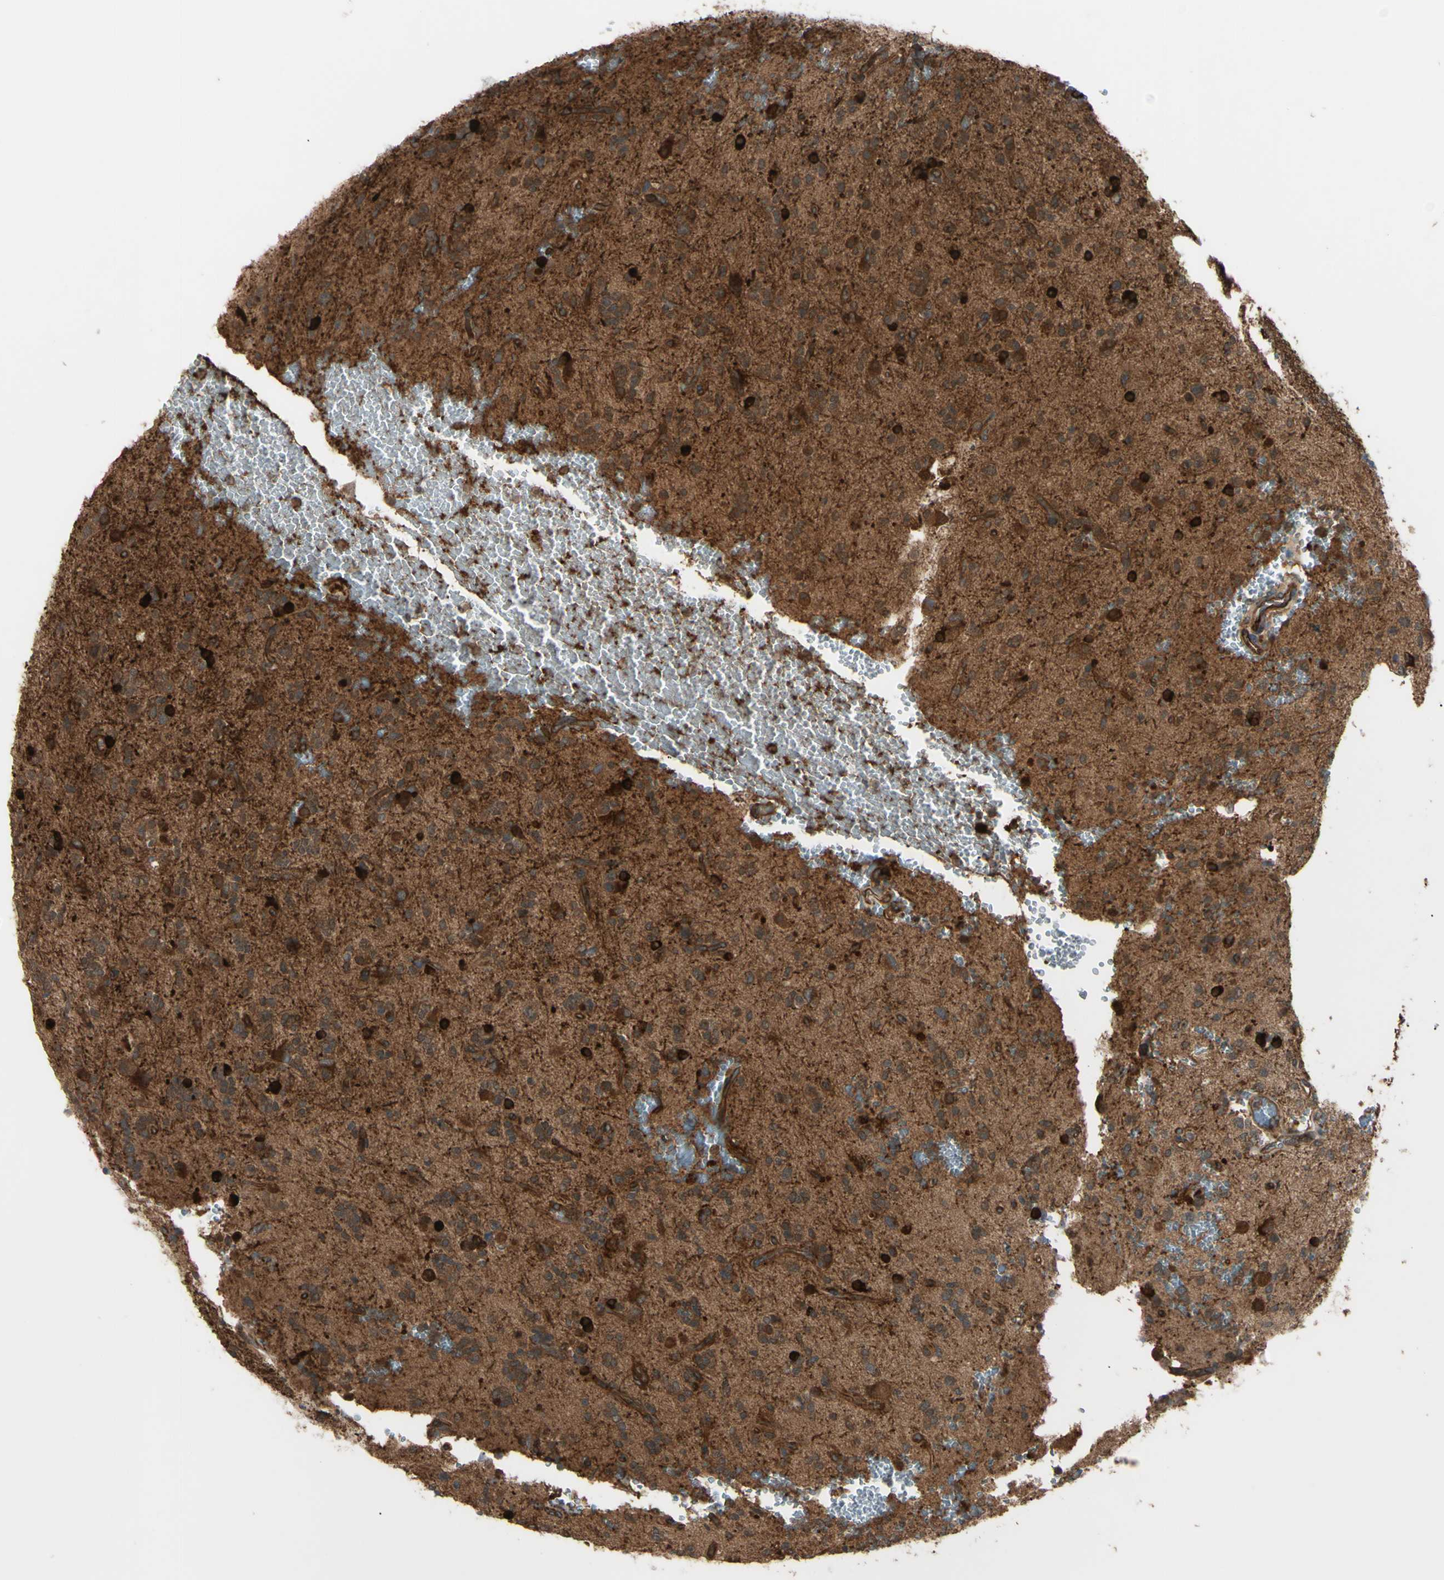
{"staining": {"intensity": "strong", "quantity": ">75%", "location": "cytoplasmic/membranous"}, "tissue": "glioma", "cell_type": "Tumor cells", "image_type": "cancer", "snomed": [{"axis": "morphology", "description": "Glioma, malignant, High grade"}, {"axis": "topography", "description": "Brain"}], "caption": "Human glioma stained for a protein (brown) demonstrates strong cytoplasmic/membranous positive staining in about >75% of tumor cells.", "gene": "PTPN12", "patient": {"sex": "male", "age": 47}}